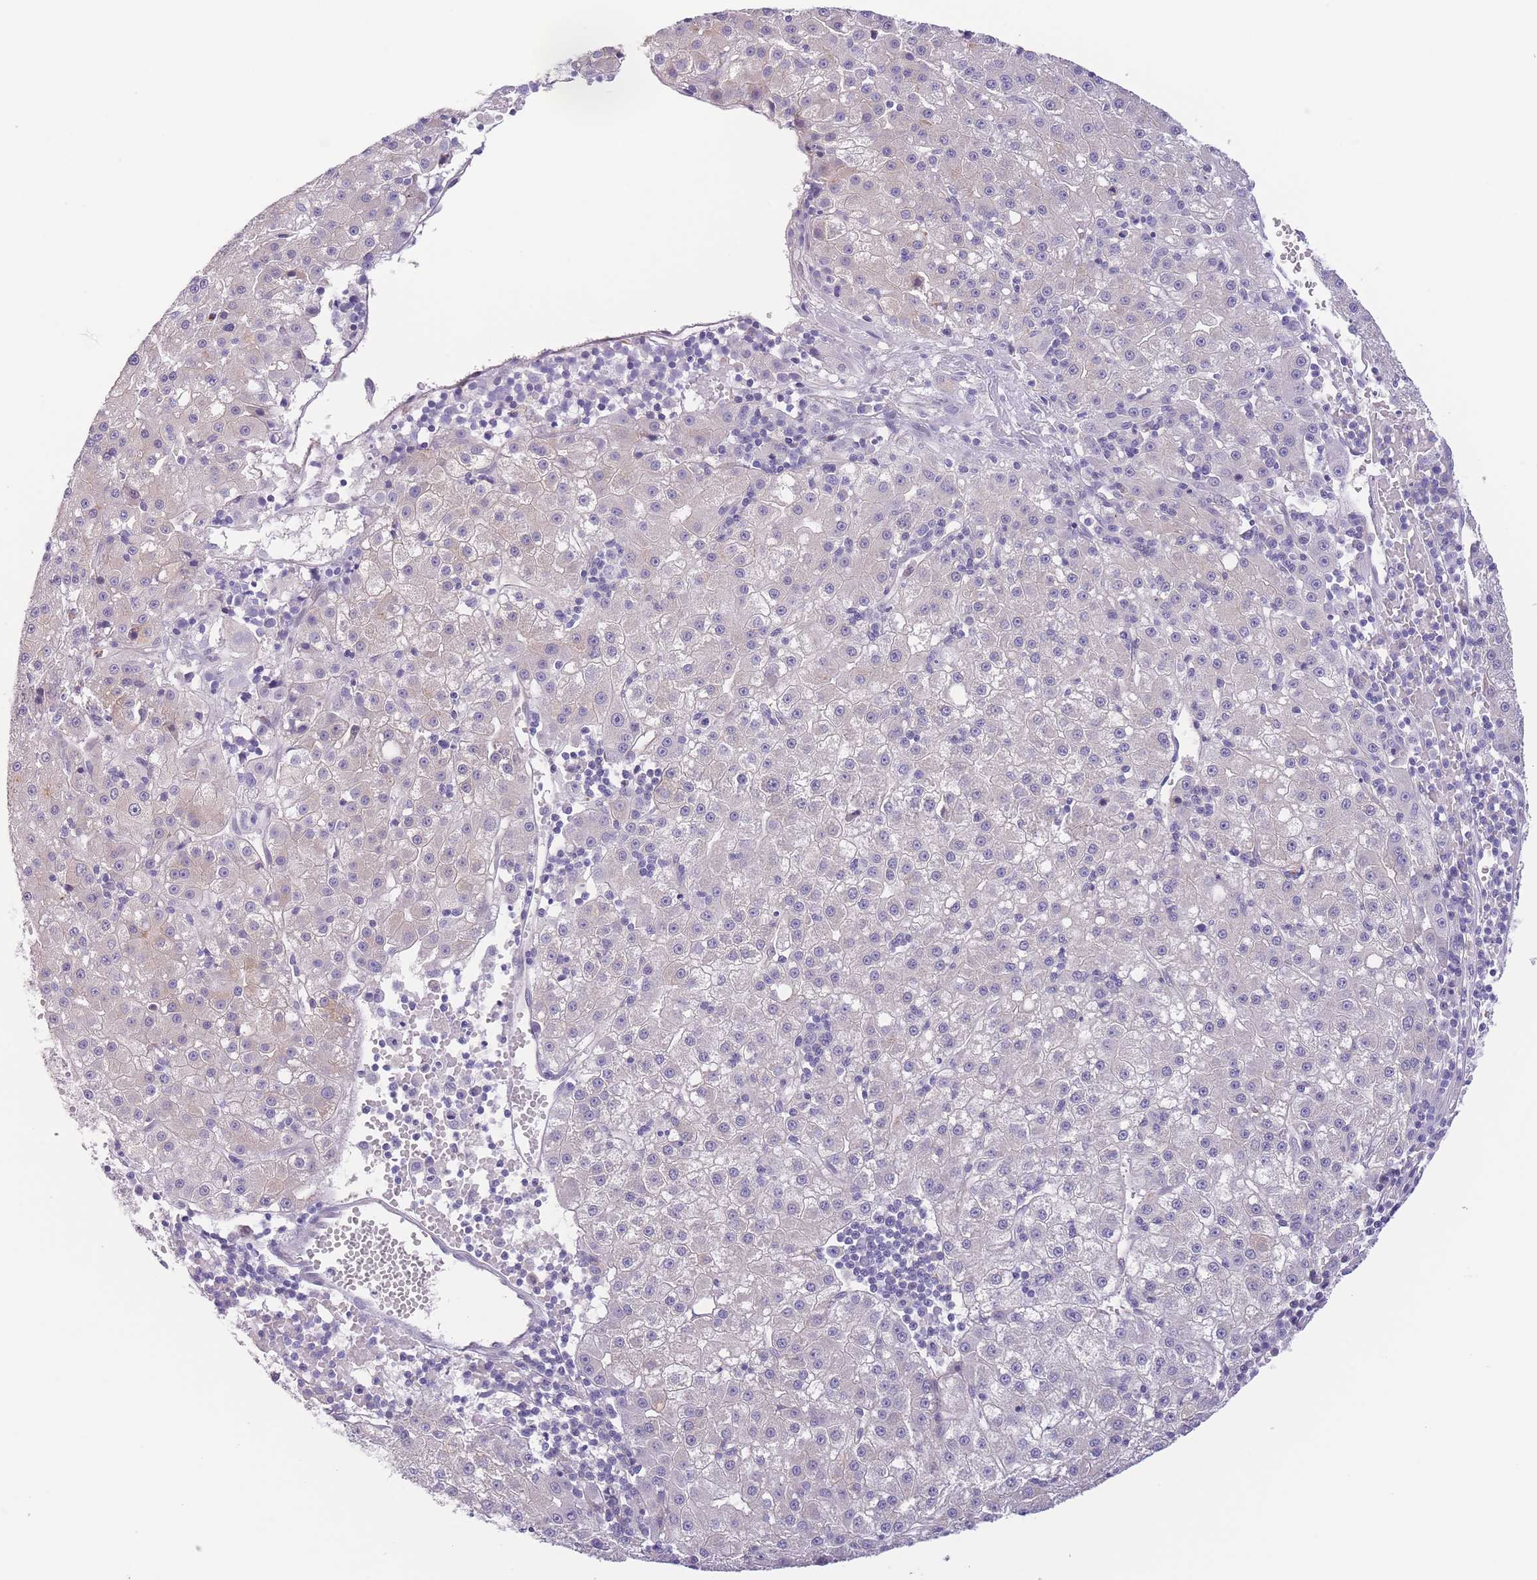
{"staining": {"intensity": "negative", "quantity": "none", "location": "none"}, "tissue": "liver cancer", "cell_type": "Tumor cells", "image_type": "cancer", "snomed": [{"axis": "morphology", "description": "Carcinoma, Hepatocellular, NOS"}, {"axis": "topography", "description": "Liver"}], "caption": "Hepatocellular carcinoma (liver) was stained to show a protein in brown. There is no significant positivity in tumor cells.", "gene": "C9orf152", "patient": {"sex": "male", "age": 76}}